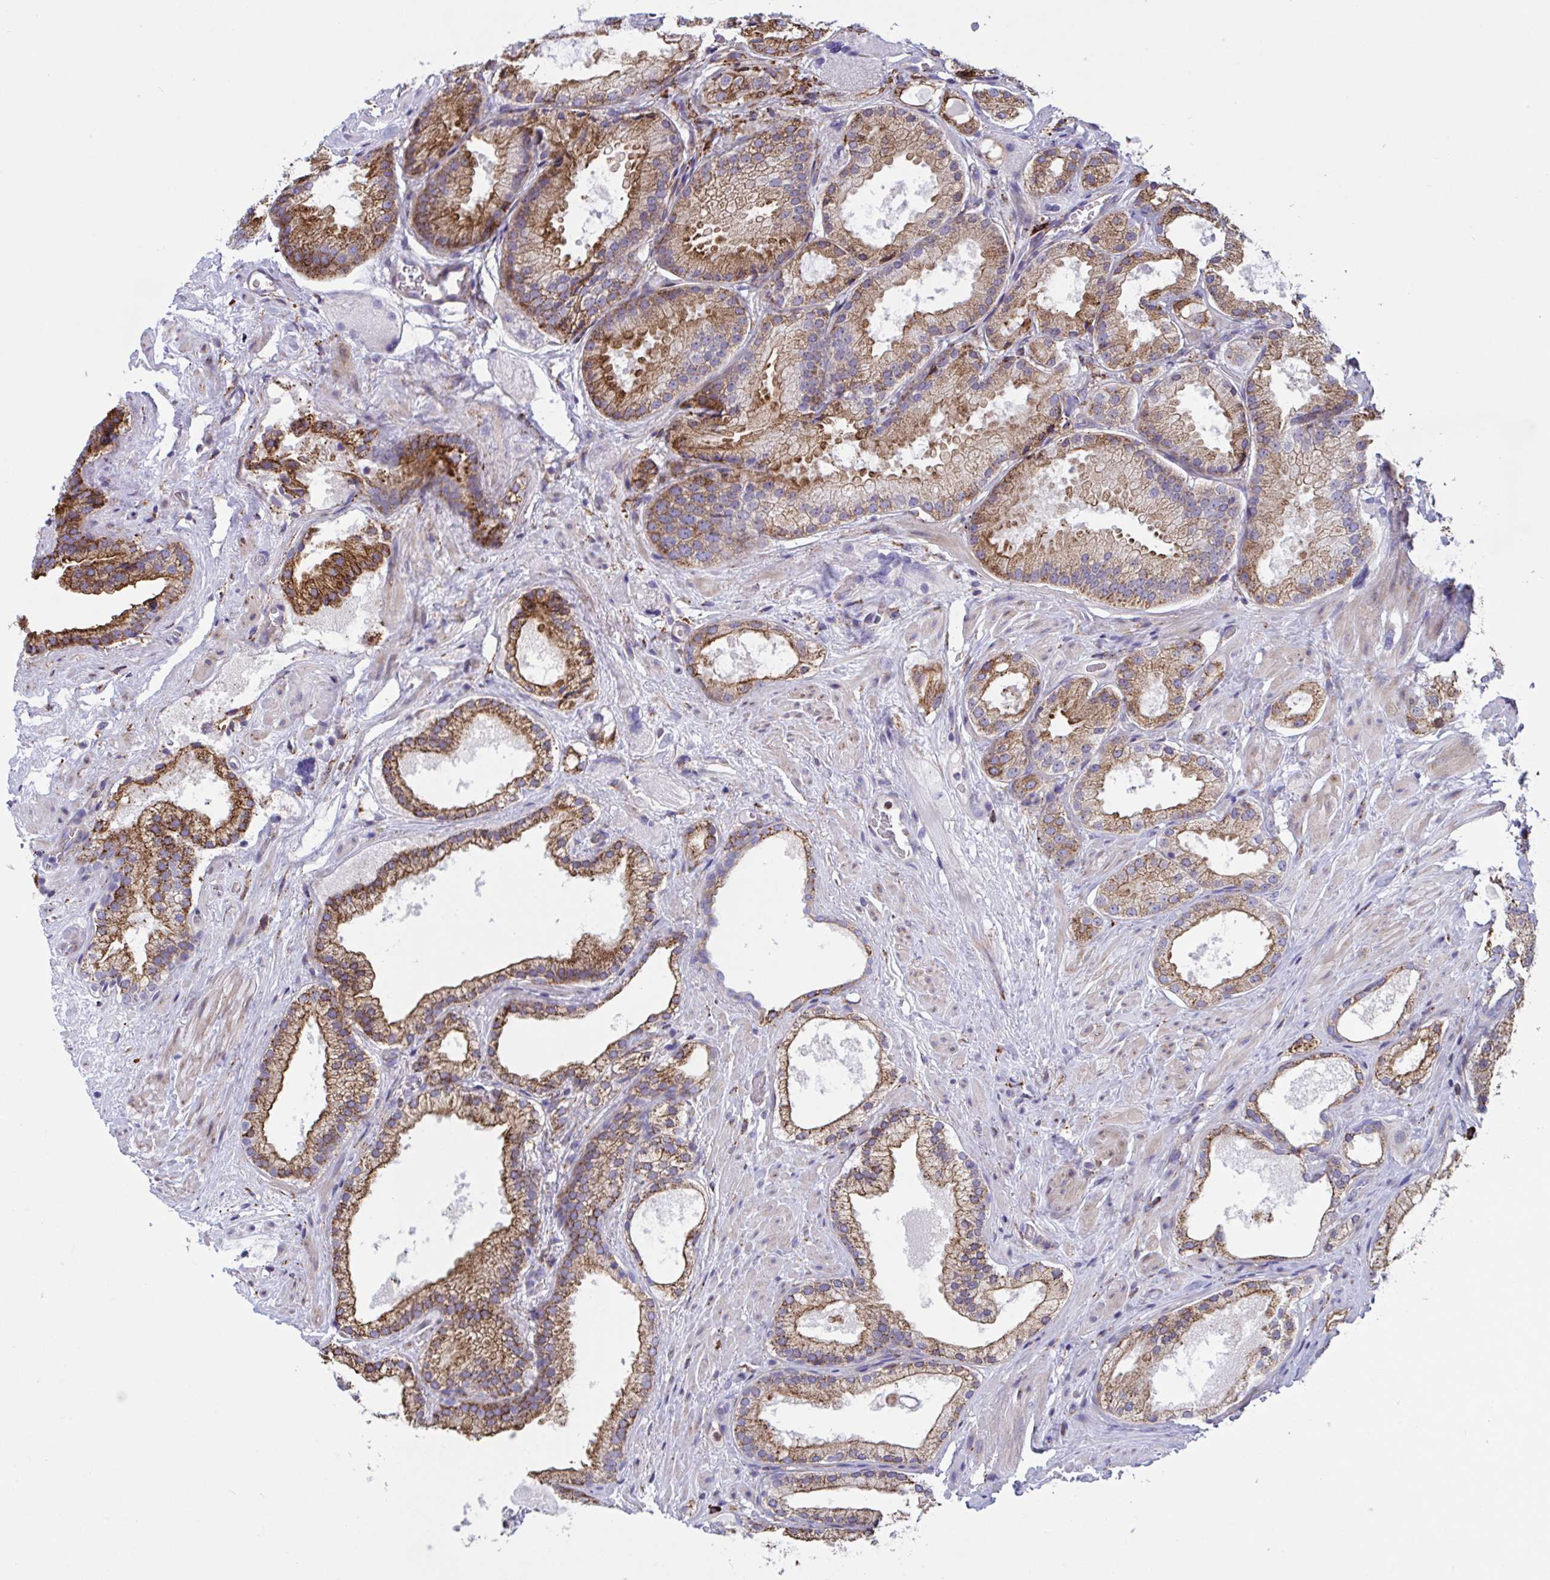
{"staining": {"intensity": "moderate", "quantity": ">75%", "location": "cytoplasmic/membranous"}, "tissue": "prostate cancer", "cell_type": "Tumor cells", "image_type": "cancer", "snomed": [{"axis": "morphology", "description": "Adenocarcinoma, High grade"}, {"axis": "topography", "description": "Prostate"}], "caption": "Immunohistochemistry (IHC) staining of prostate cancer, which shows medium levels of moderate cytoplasmic/membranous staining in approximately >75% of tumor cells indicating moderate cytoplasmic/membranous protein staining. The staining was performed using DAB (3,3'-diaminobenzidine) (brown) for protein detection and nuclei were counterstained in hematoxylin (blue).", "gene": "PEAK3", "patient": {"sex": "male", "age": 68}}